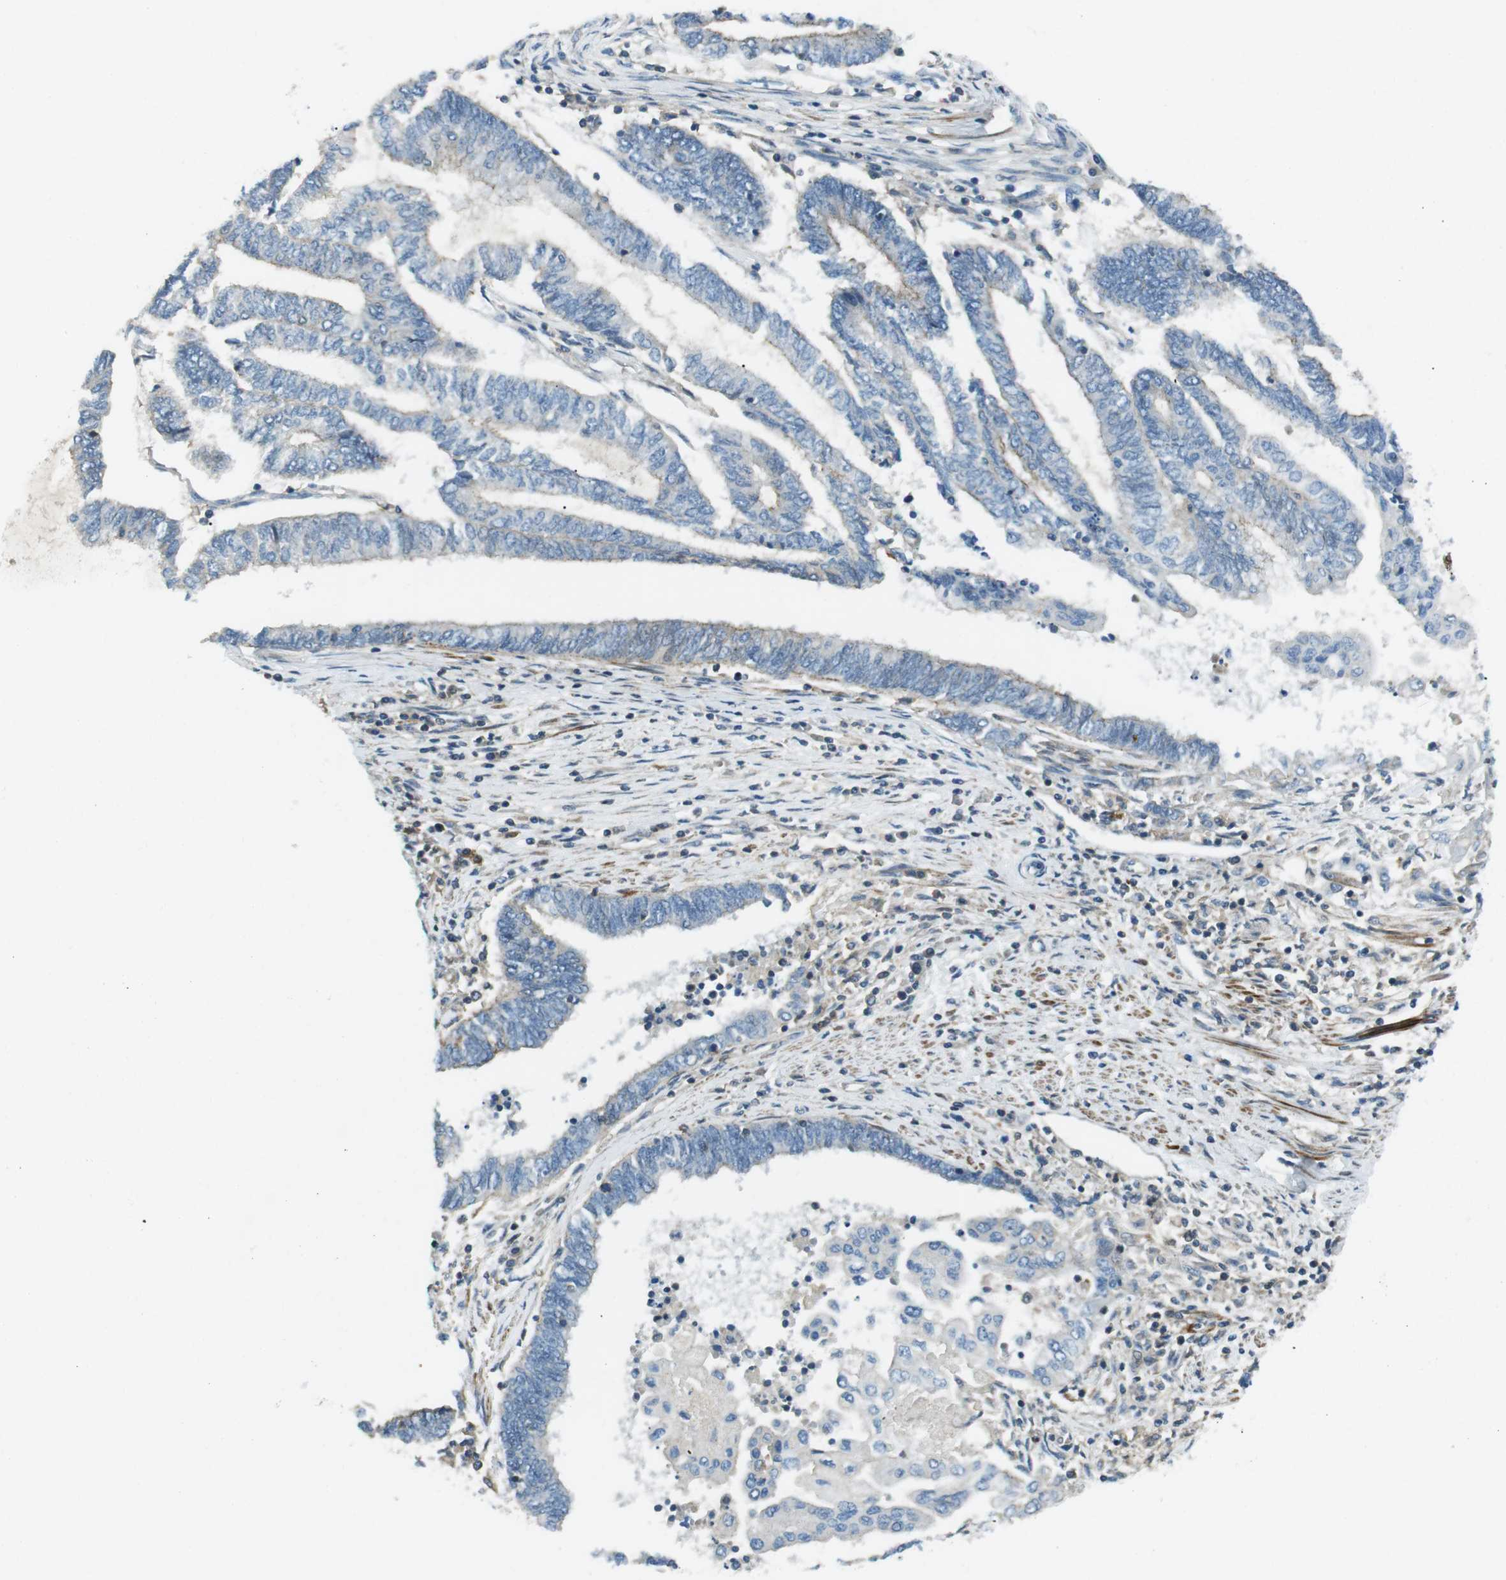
{"staining": {"intensity": "moderate", "quantity": "<25%", "location": "cytoplasmic/membranous"}, "tissue": "endometrial cancer", "cell_type": "Tumor cells", "image_type": "cancer", "snomed": [{"axis": "morphology", "description": "Adenocarcinoma, NOS"}, {"axis": "topography", "description": "Uterus"}, {"axis": "topography", "description": "Endometrium"}], "caption": "A brown stain shows moderate cytoplasmic/membranous expression of a protein in human adenocarcinoma (endometrial) tumor cells.", "gene": "ARVCF", "patient": {"sex": "female", "age": 70}}